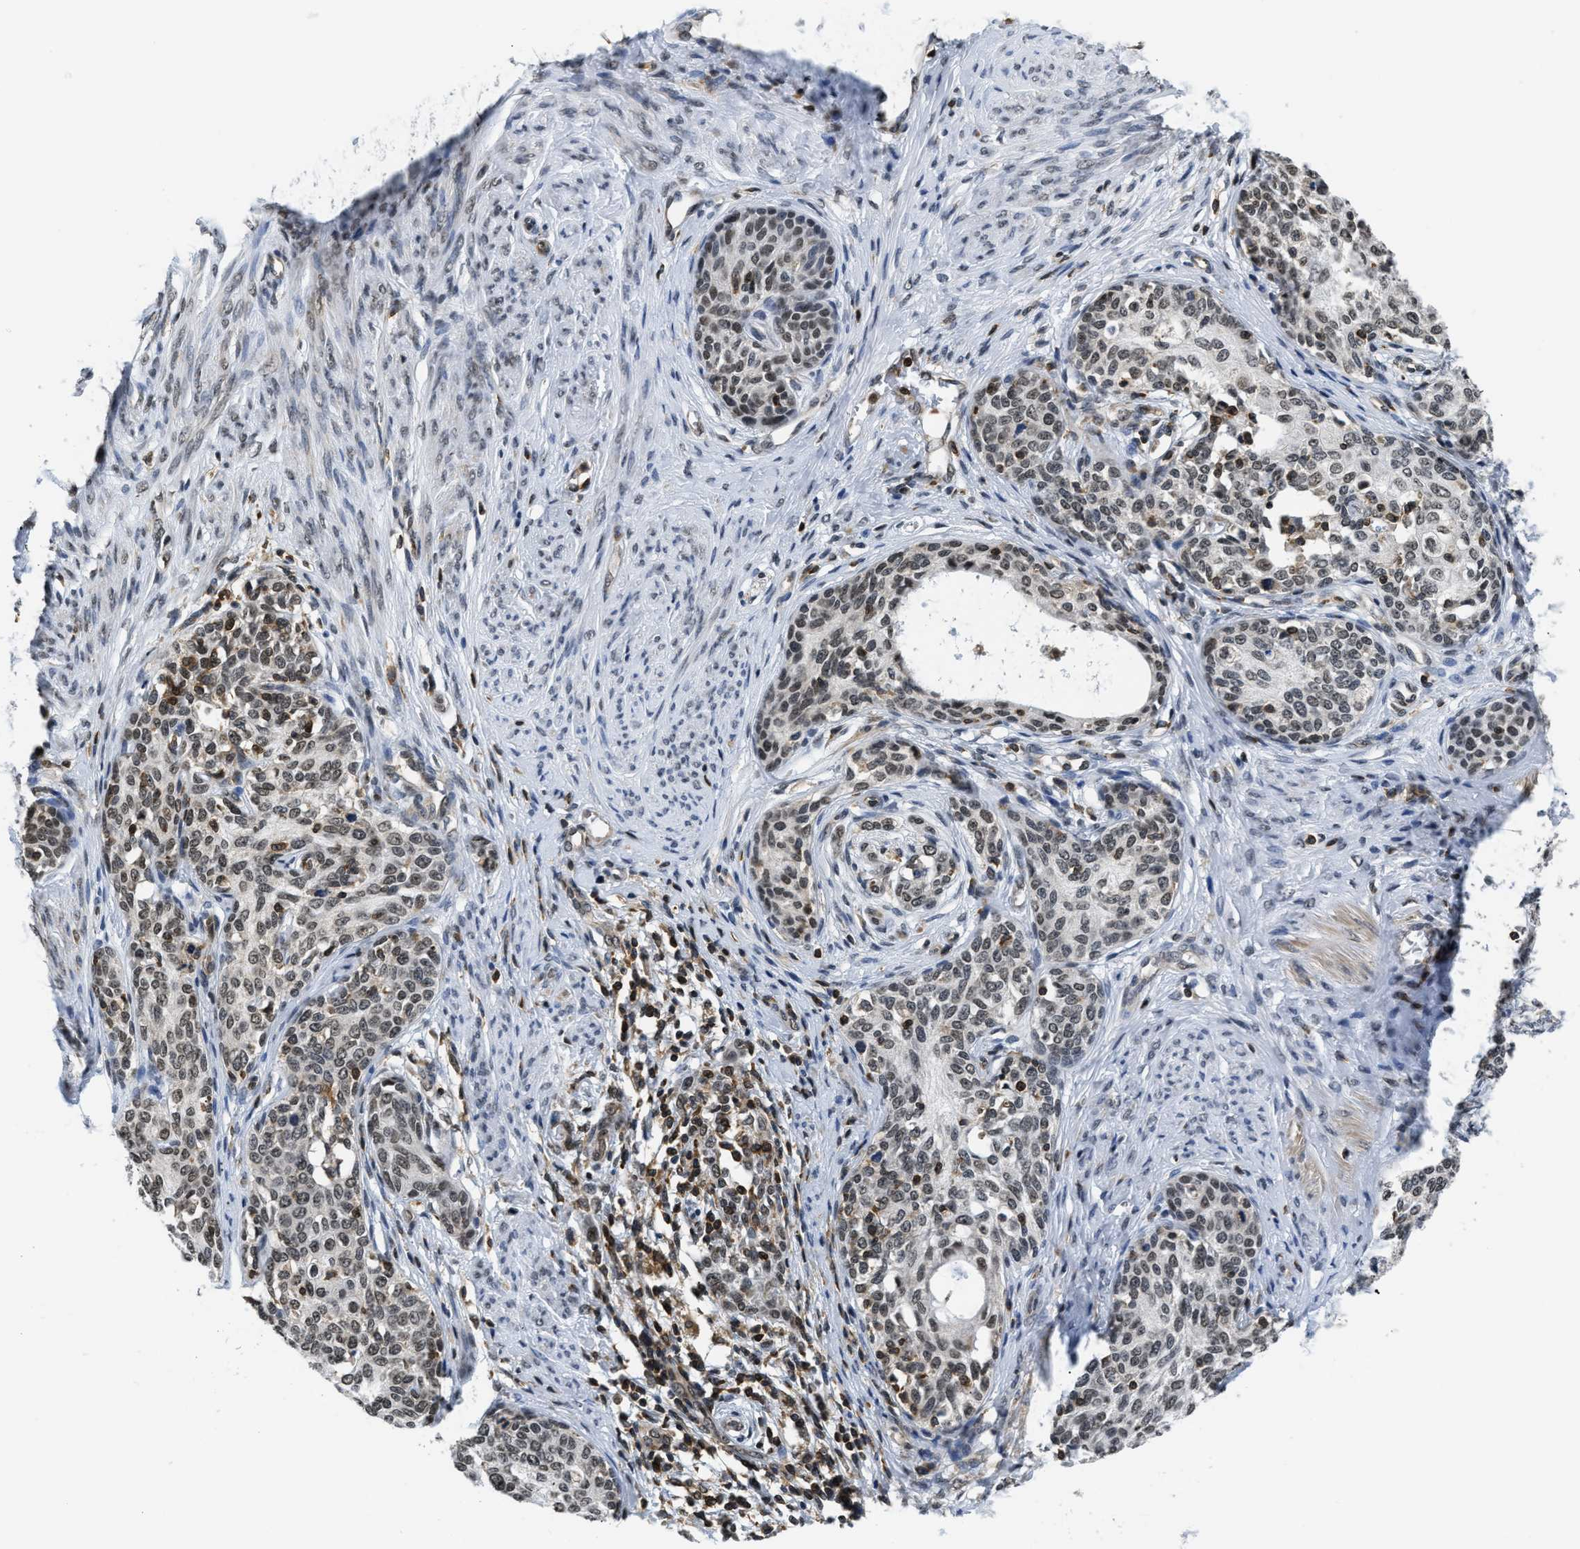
{"staining": {"intensity": "weak", "quantity": ">75%", "location": "nuclear"}, "tissue": "cervical cancer", "cell_type": "Tumor cells", "image_type": "cancer", "snomed": [{"axis": "morphology", "description": "Squamous cell carcinoma, NOS"}, {"axis": "morphology", "description": "Adenocarcinoma, NOS"}, {"axis": "topography", "description": "Cervix"}], "caption": "Immunohistochemistry histopathology image of neoplastic tissue: human cervical cancer (adenocarcinoma) stained using immunohistochemistry demonstrates low levels of weak protein expression localized specifically in the nuclear of tumor cells, appearing as a nuclear brown color.", "gene": "STK10", "patient": {"sex": "female", "age": 52}}